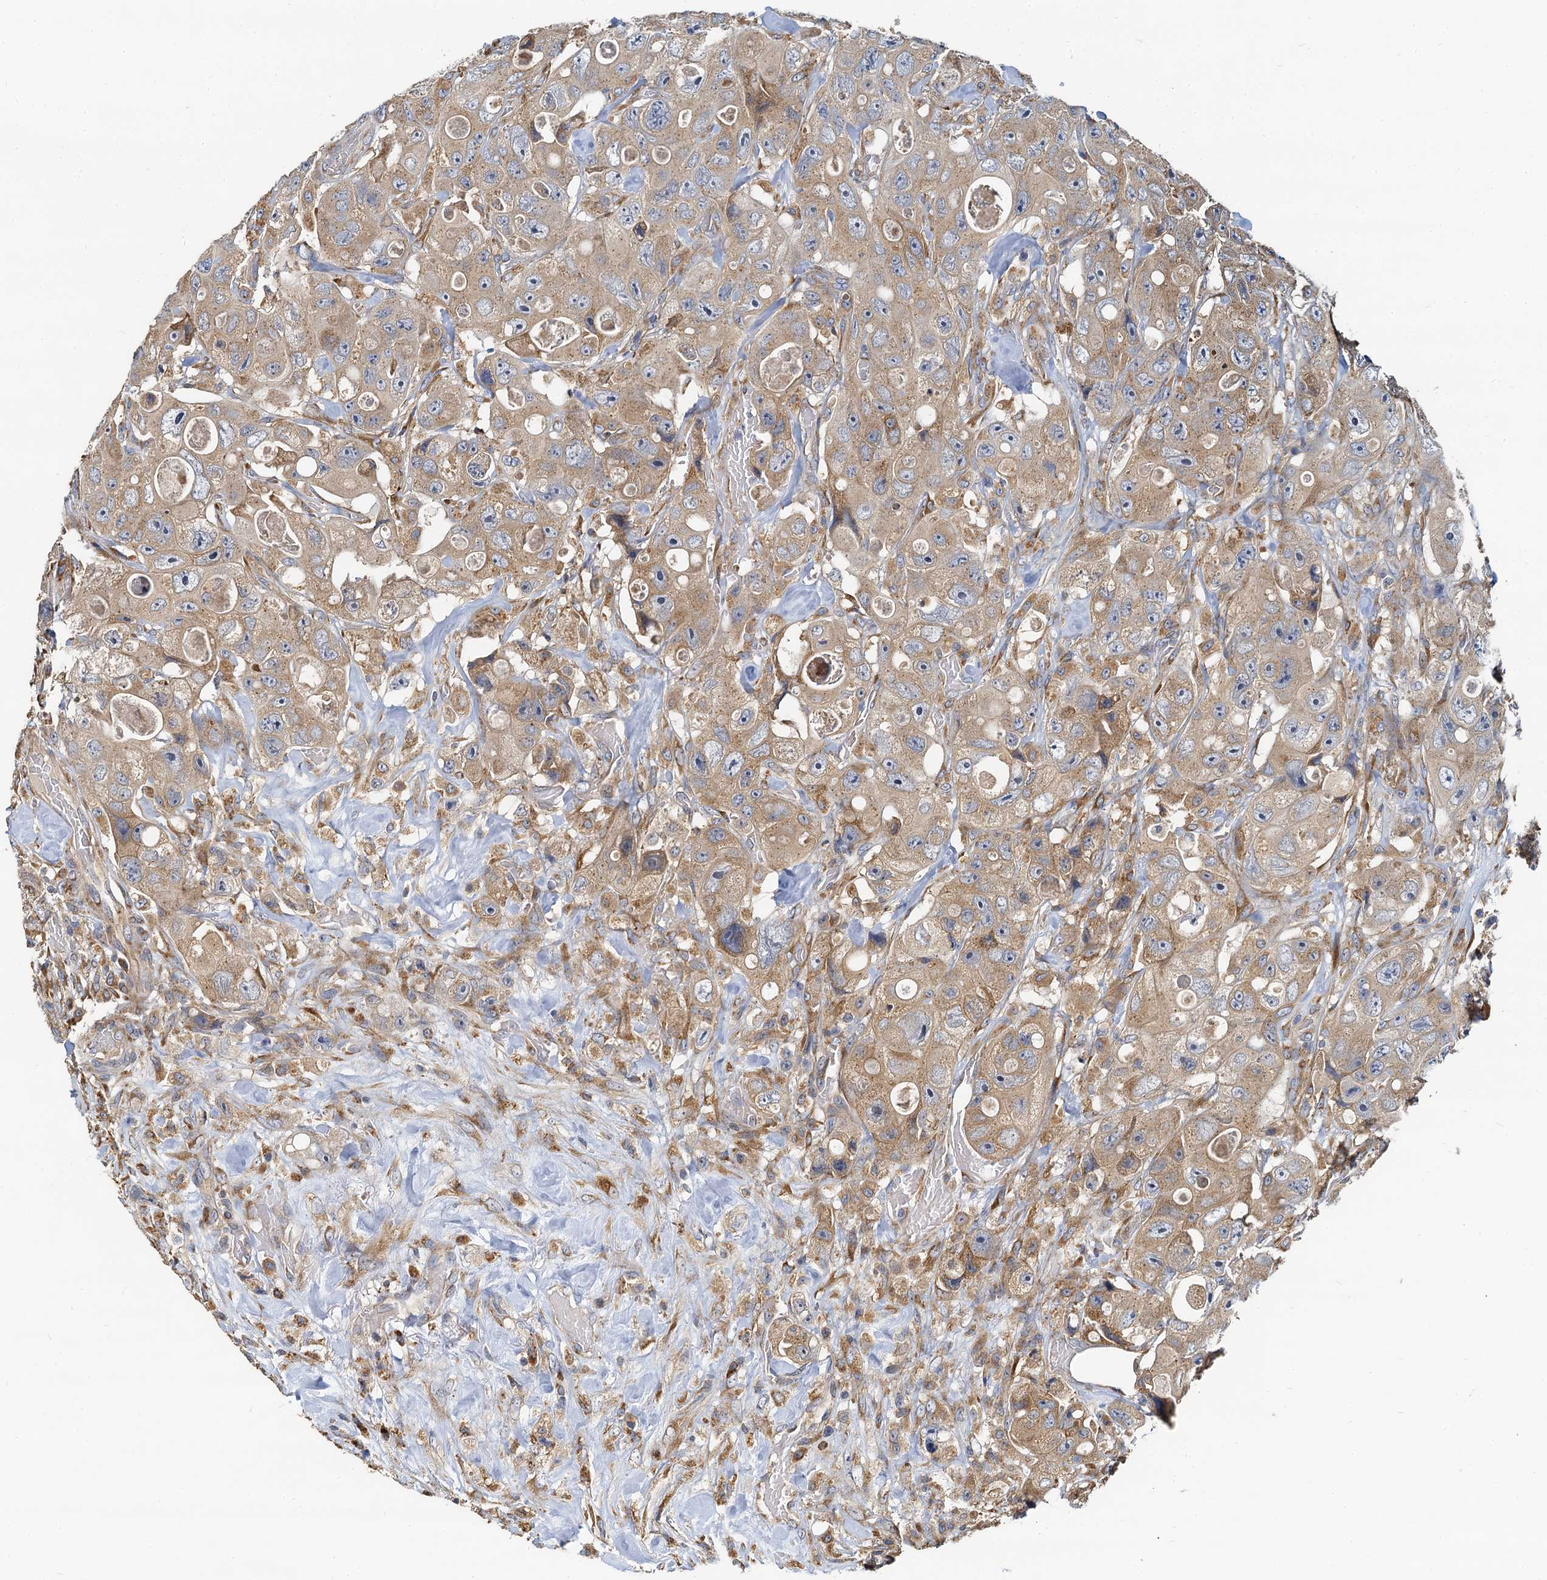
{"staining": {"intensity": "weak", "quantity": ">75%", "location": "cytoplasmic/membranous"}, "tissue": "colorectal cancer", "cell_type": "Tumor cells", "image_type": "cancer", "snomed": [{"axis": "morphology", "description": "Adenocarcinoma, NOS"}, {"axis": "topography", "description": "Colon"}], "caption": "An image of adenocarcinoma (colorectal) stained for a protein reveals weak cytoplasmic/membranous brown staining in tumor cells. (Brightfield microscopy of DAB IHC at high magnification).", "gene": "NKAPD1", "patient": {"sex": "female", "age": 46}}